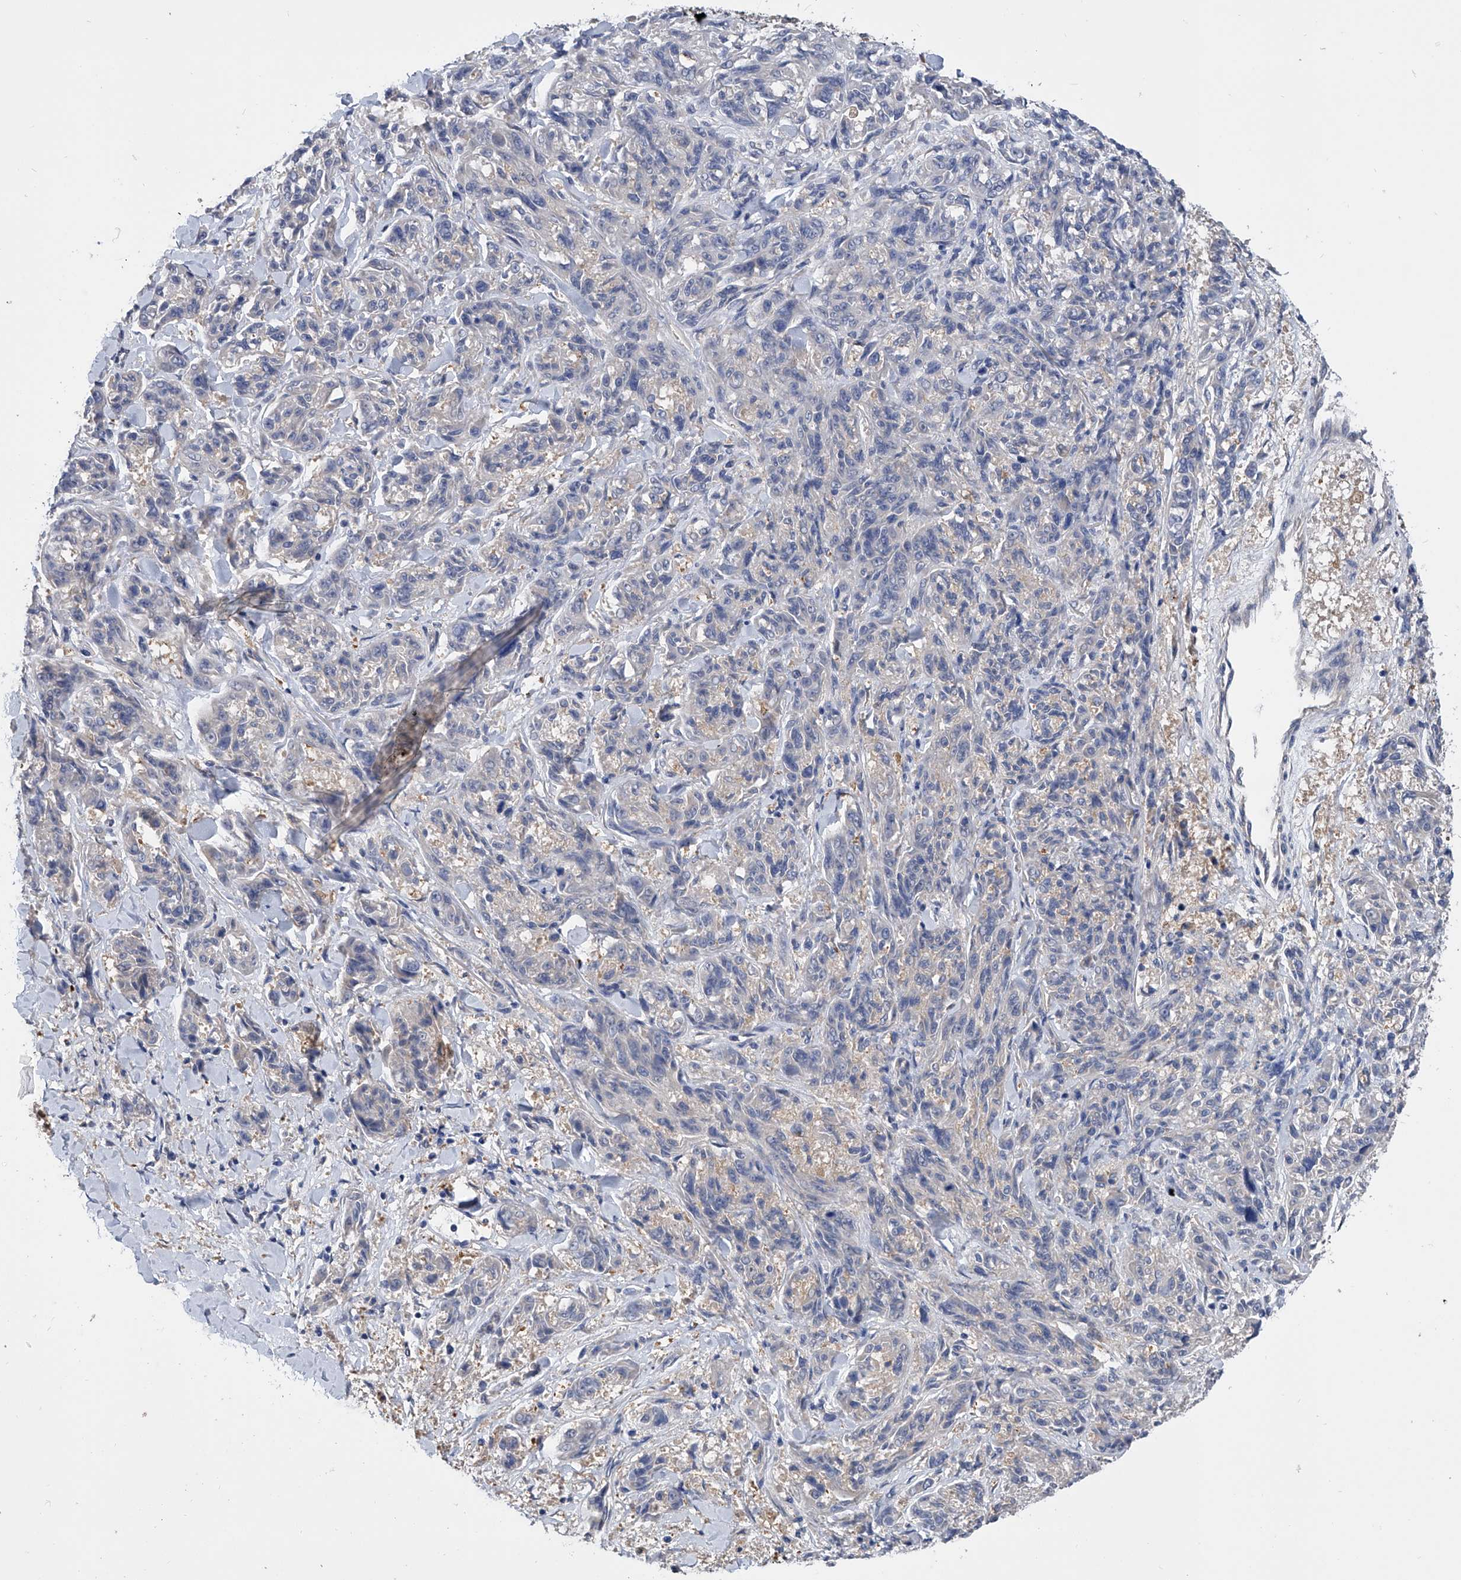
{"staining": {"intensity": "negative", "quantity": "none", "location": "none"}, "tissue": "melanoma", "cell_type": "Tumor cells", "image_type": "cancer", "snomed": [{"axis": "morphology", "description": "Malignant melanoma, NOS"}, {"axis": "topography", "description": "Skin"}], "caption": "Melanoma was stained to show a protein in brown. There is no significant expression in tumor cells.", "gene": "PGM3", "patient": {"sex": "male", "age": 53}}